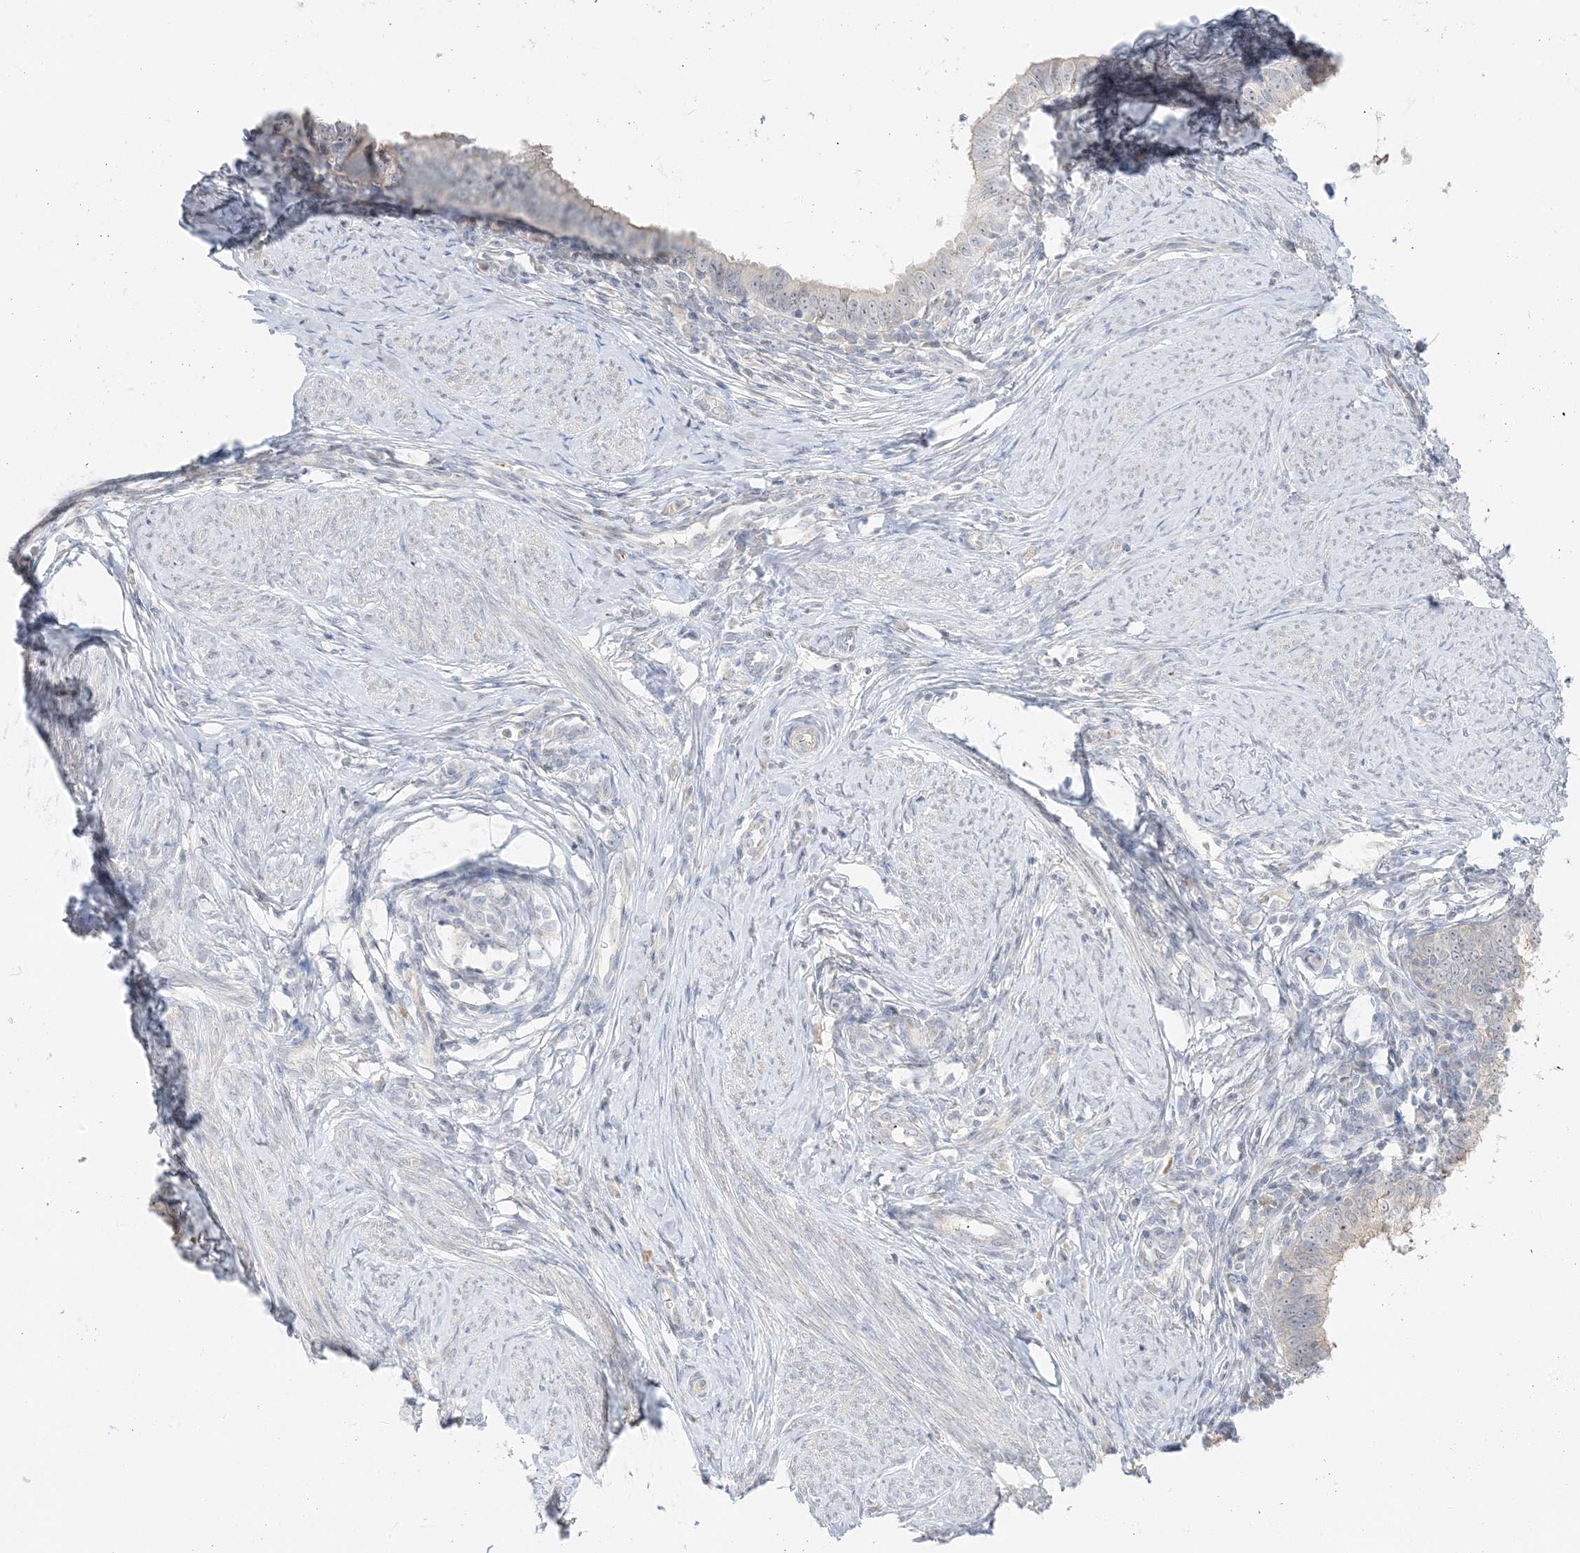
{"staining": {"intensity": "moderate", "quantity": "<25%", "location": "cytoplasmic/membranous,nuclear"}, "tissue": "cervical cancer", "cell_type": "Tumor cells", "image_type": "cancer", "snomed": [{"axis": "morphology", "description": "Adenocarcinoma, NOS"}, {"axis": "topography", "description": "Cervix"}], "caption": "Immunohistochemical staining of human cervical cancer (adenocarcinoma) reveals moderate cytoplasmic/membranous and nuclear protein positivity in about <25% of tumor cells.", "gene": "ETAA1", "patient": {"sex": "female", "age": 36}}